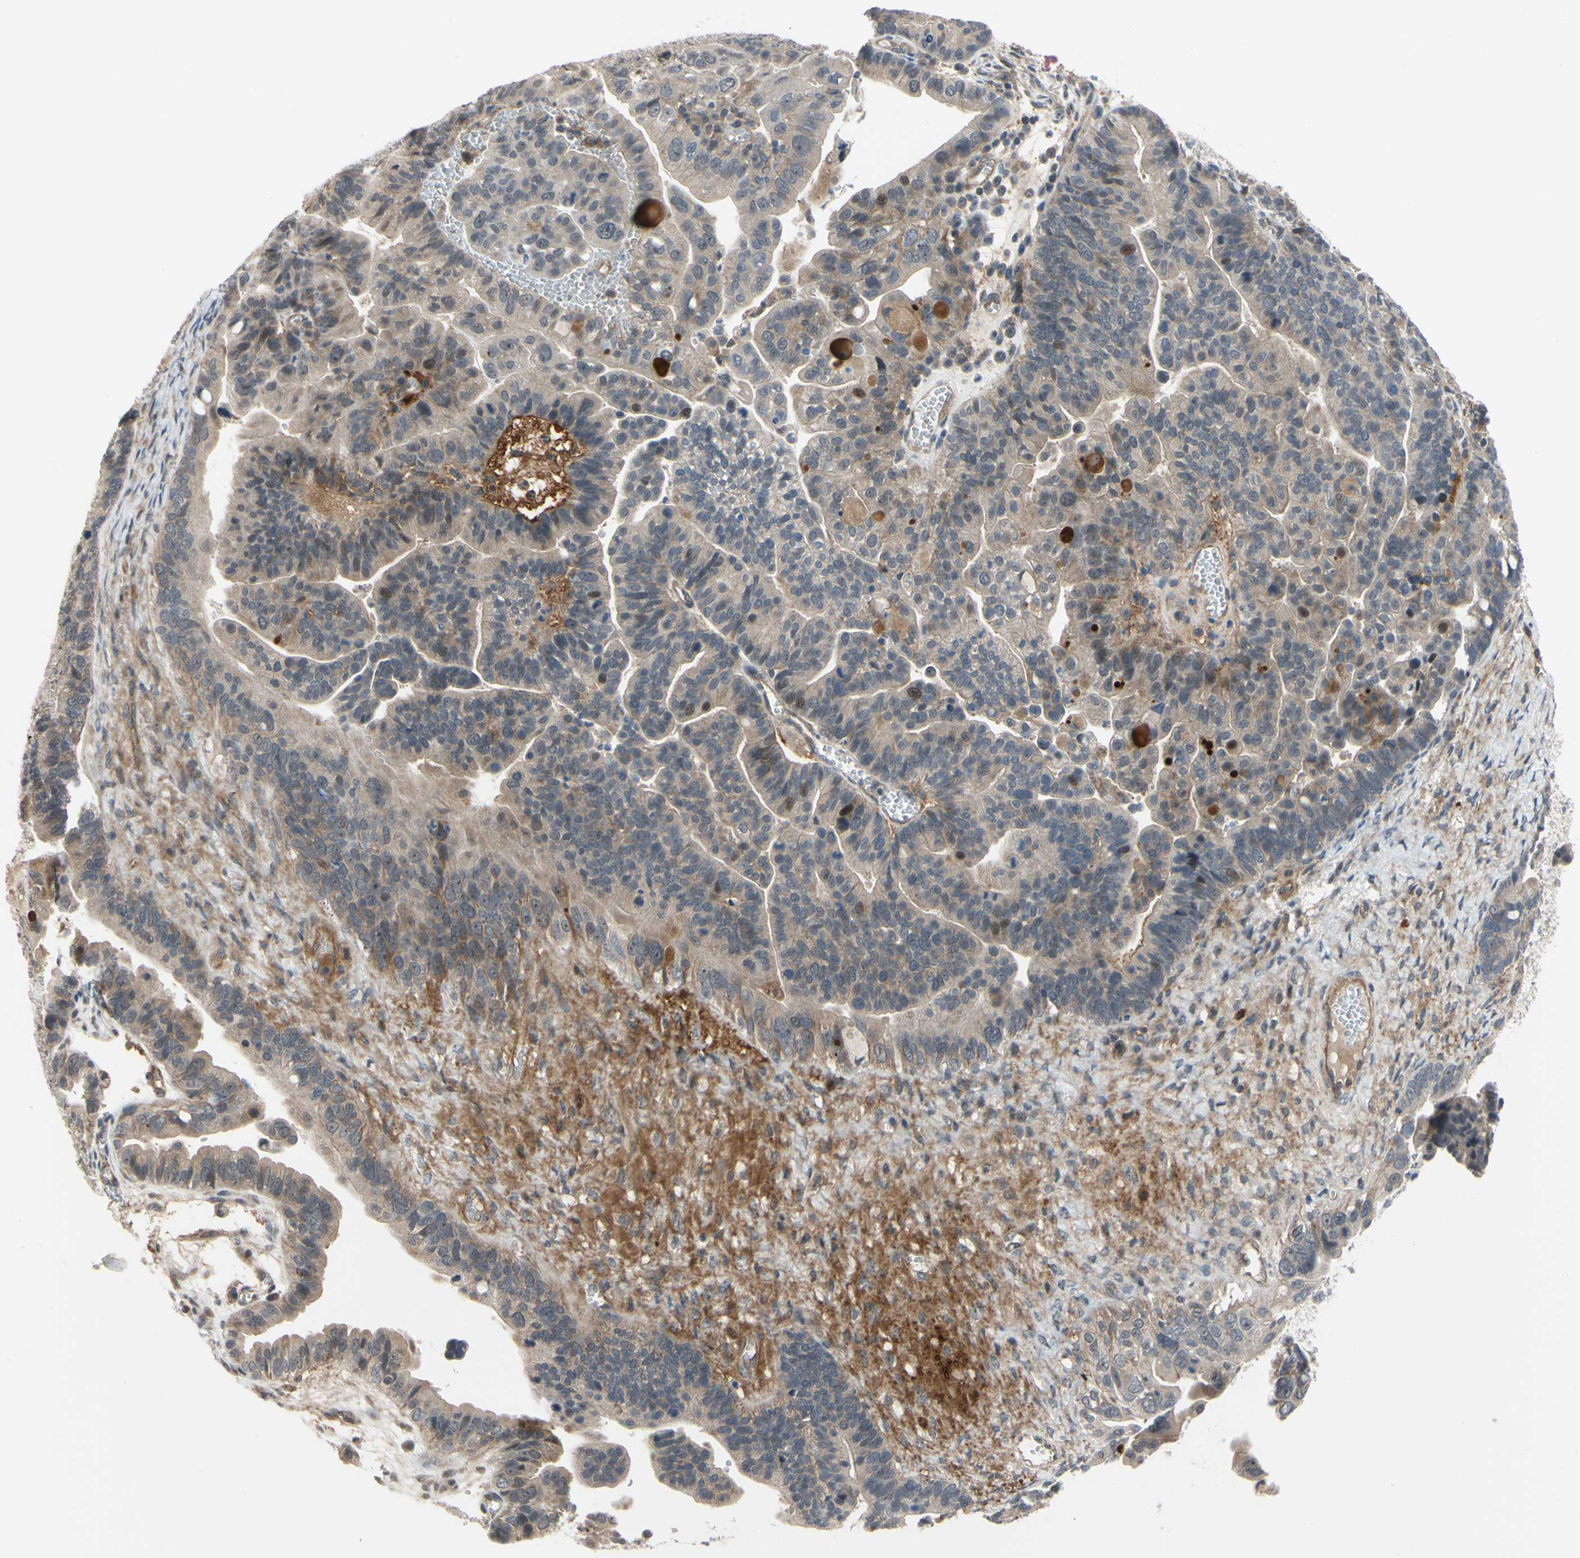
{"staining": {"intensity": "moderate", "quantity": "25%-75%", "location": "cytoplasmic/membranous"}, "tissue": "ovarian cancer", "cell_type": "Tumor cells", "image_type": "cancer", "snomed": [{"axis": "morphology", "description": "Cystadenocarcinoma, serous, NOS"}, {"axis": "topography", "description": "Ovary"}], "caption": "Brown immunohistochemical staining in serous cystadenocarcinoma (ovarian) displays moderate cytoplasmic/membranous positivity in about 25%-75% of tumor cells. (IHC, brightfield microscopy, high magnification).", "gene": "COMMD9", "patient": {"sex": "female", "age": 56}}